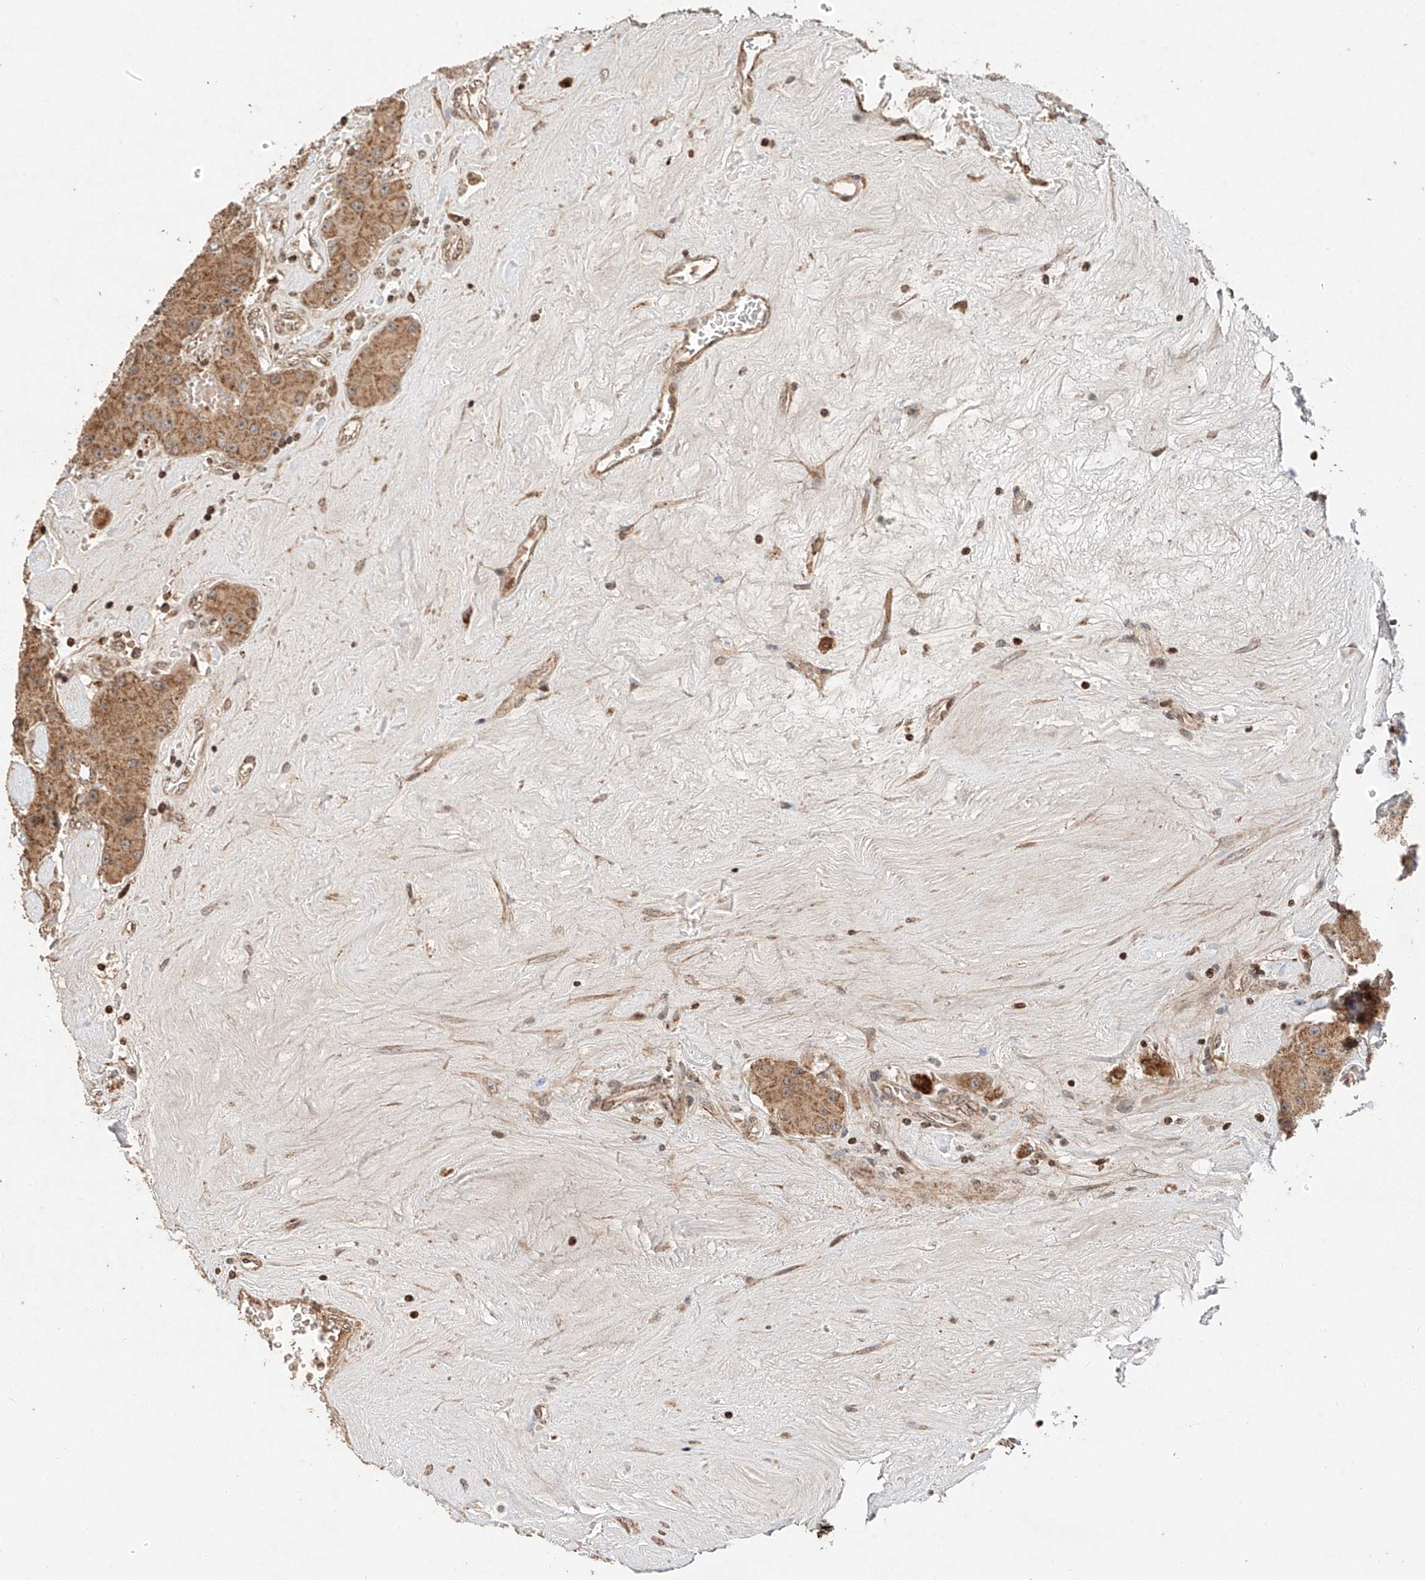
{"staining": {"intensity": "moderate", "quantity": ">75%", "location": "cytoplasmic/membranous"}, "tissue": "carcinoid", "cell_type": "Tumor cells", "image_type": "cancer", "snomed": [{"axis": "morphology", "description": "Carcinoid, malignant, NOS"}, {"axis": "topography", "description": "Pancreas"}], "caption": "High-magnification brightfield microscopy of carcinoid stained with DAB (brown) and counterstained with hematoxylin (blue). tumor cells exhibit moderate cytoplasmic/membranous positivity is appreciated in about>75% of cells.", "gene": "ARHGAP33", "patient": {"sex": "male", "age": 41}}